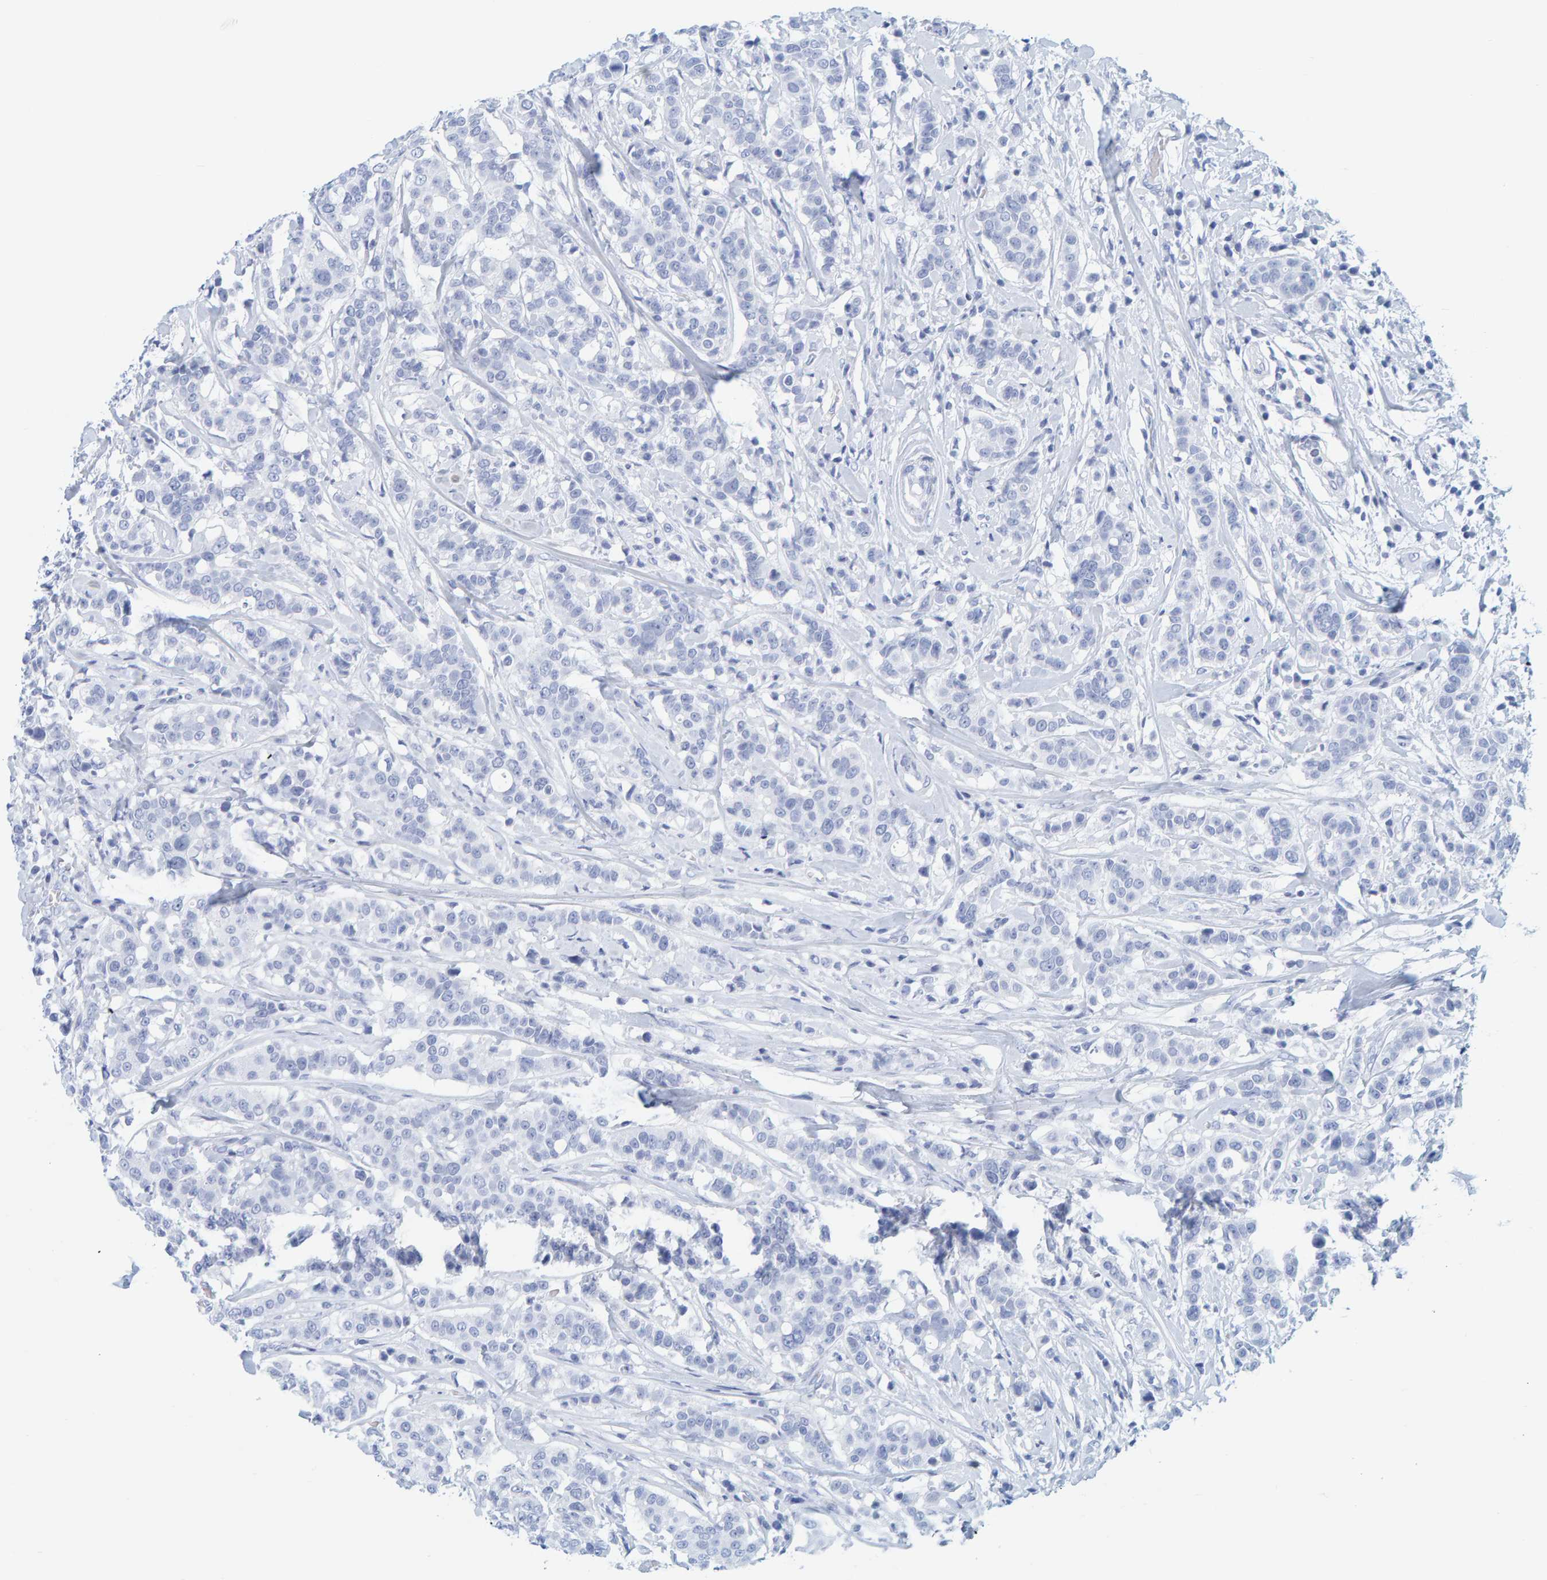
{"staining": {"intensity": "negative", "quantity": "none", "location": "none"}, "tissue": "breast cancer", "cell_type": "Tumor cells", "image_type": "cancer", "snomed": [{"axis": "morphology", "description": "Duct carcinoma"}, {"axis": "topography", "description": "Breast"}], "caption": "Breast cancer was stained to show a protein in brown. There is no significant staining in tumor cells.", "gene": "SFTPC", "patient": {"sex": "female", "age": 27}}